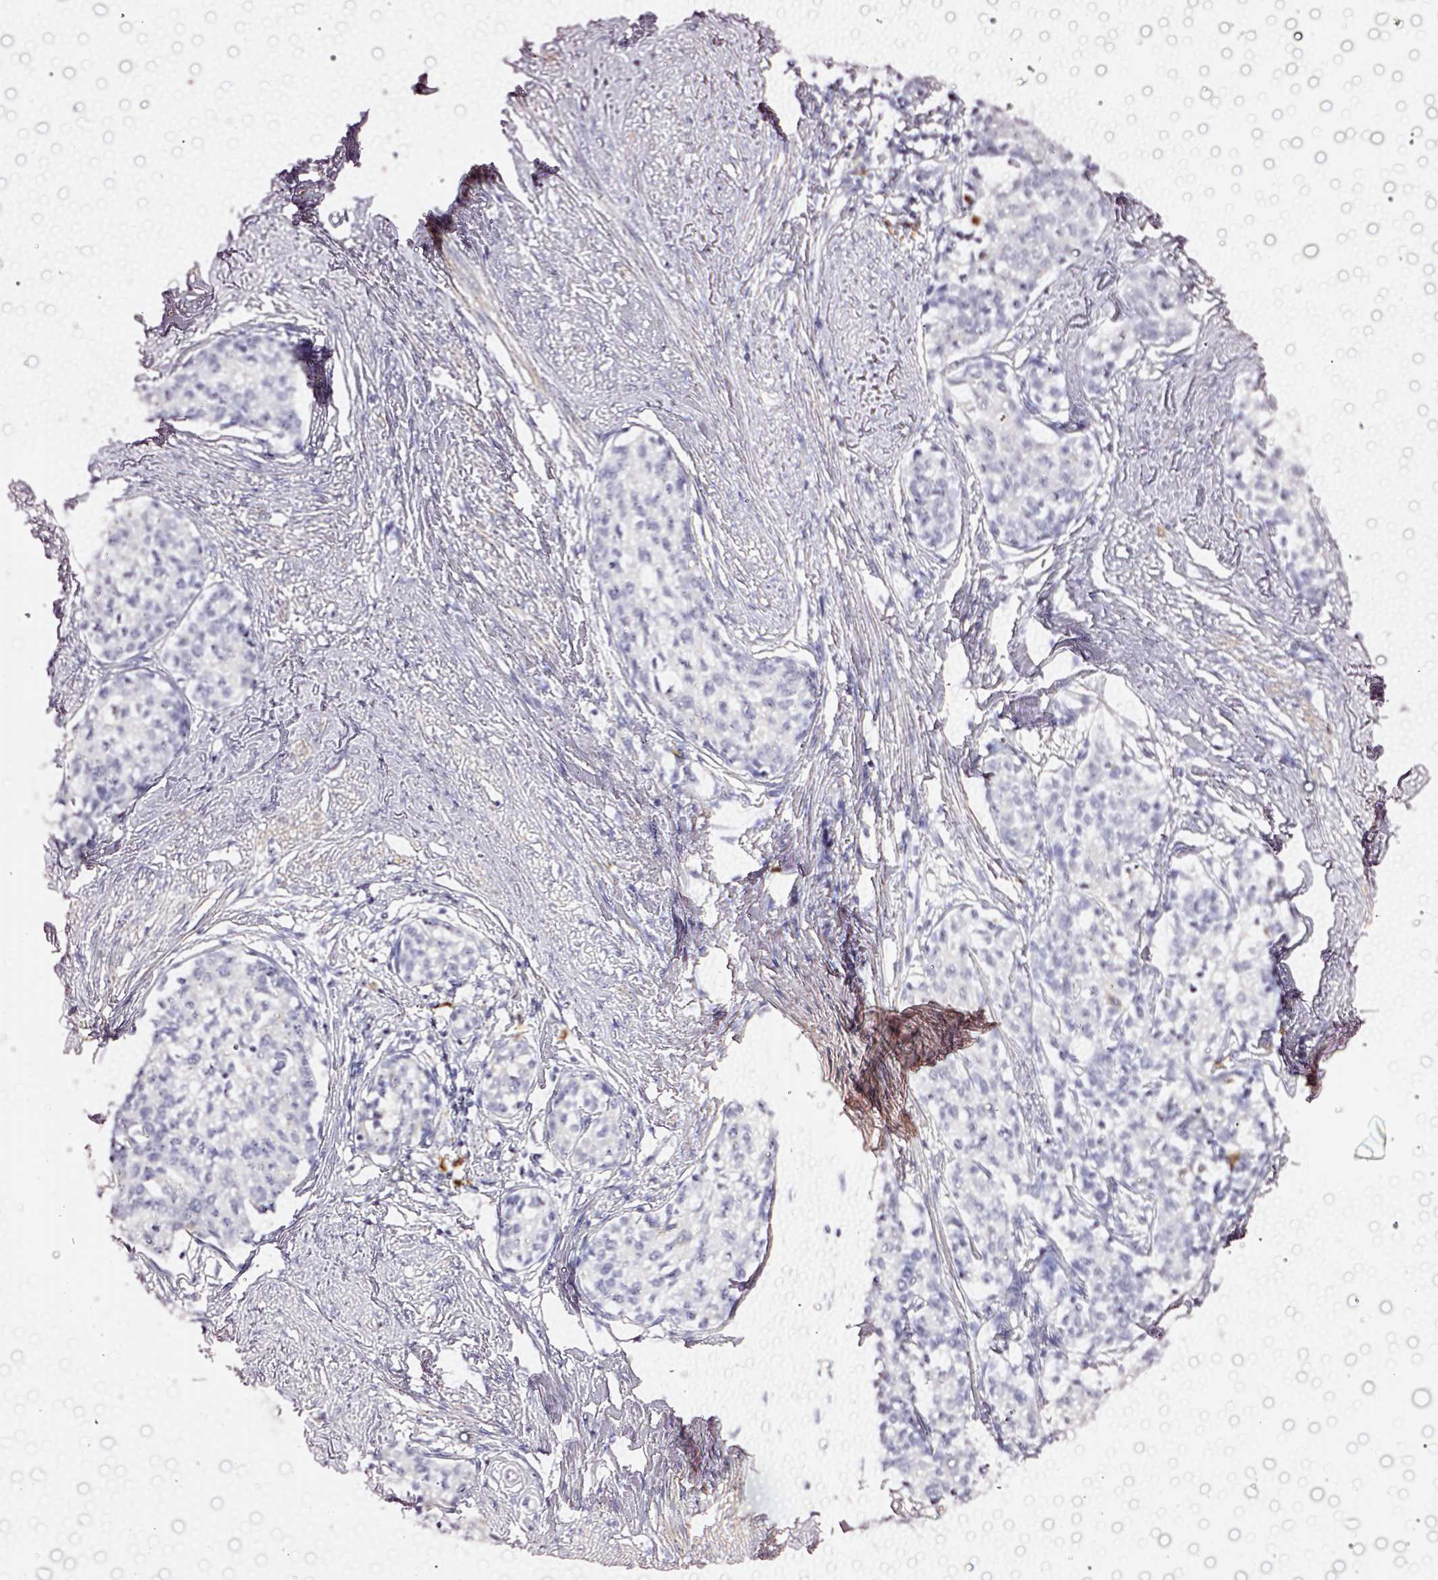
{"staining": {"intensity": "negative", "quantity": "none", "location": "none"}, "tissue": "cervical cancer", "cell_type": "Tumor cells", "image_type": "cancer", "snomed": [{"axis": "morphology", "description": "Squamous cell carcinoma, NOS"}, {"axis": "morphology", "description": "Adenocarcinoma, NOS"}, {"axis": "topography", "description": "Cervix"}], "caption": "Tumor cells show no significant positivity in cervical adenocarcinoma. (Stains: DAB (3,3'-diaminobenzidine) IHC with hematoxylin counter stain, Microscopy: brightfield microscopy at high magnification).", "gene": "CYB561A3", "patient": {"sex": "female", "age": 52}}